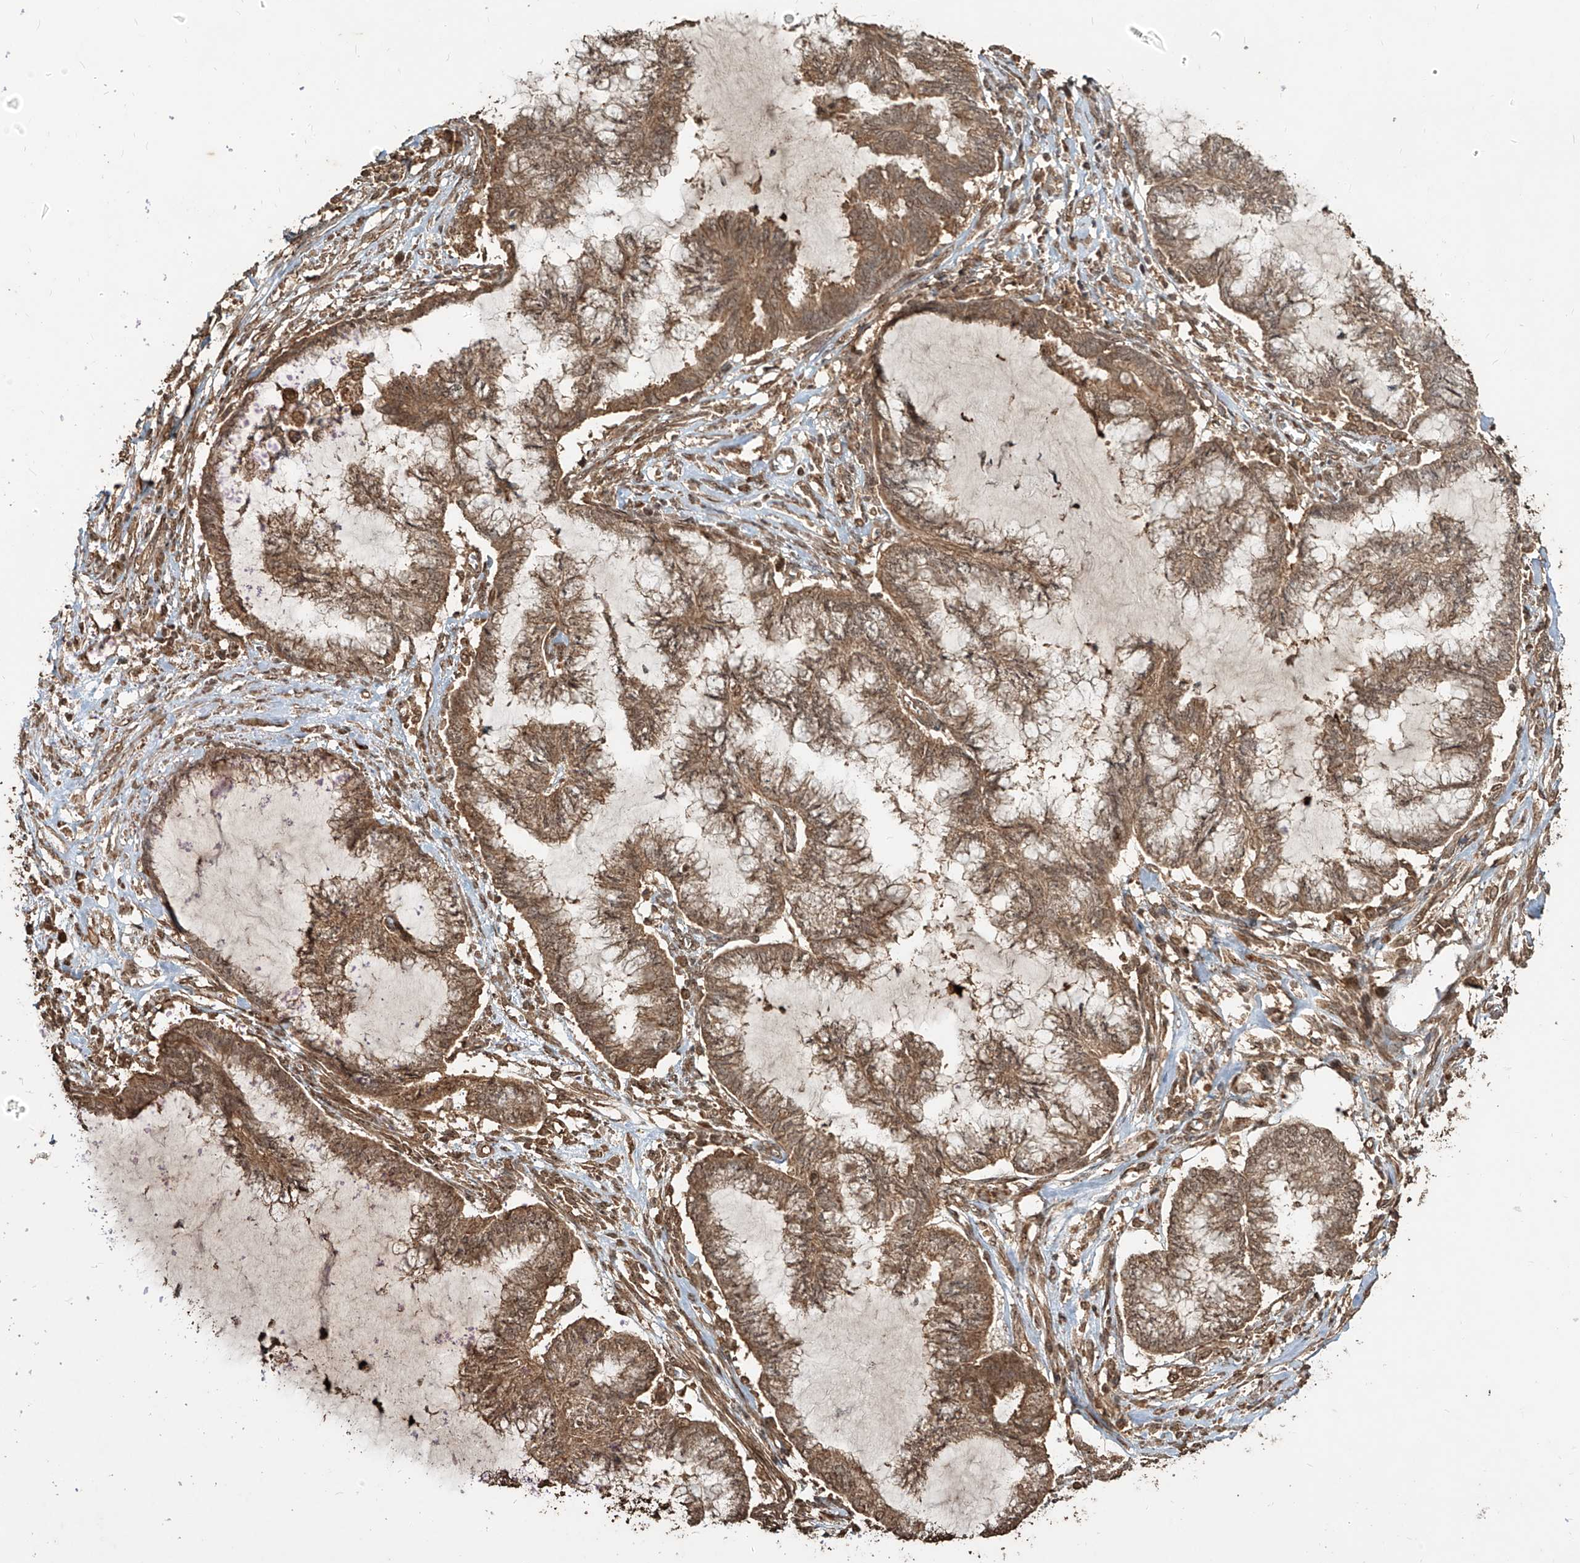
{"staining": {"intensity": "moderate", "quantity": ">75%", "location": "cytoplasmic/membranous,nuclear"}, "tissue": "endometrial cancer", "cell_type": "Tumor cells", "image_type": "cancer", "snomed": [{"axis": "morphology", "description": "Adenocarcinoma, NOS"}, {"axis": "topography", "description": "Endometrium"}], "caption": "A histopathology image of human endometrial adenocarcinoma stained for a protein demonstrates moderate cytoplasmic/membranous and nuclear brown staining in tumor cells. (brown staining indicates protein expression, while blue staining denotes nuclei).", "gene": "ZNF660", "patient": {"sex": "female", "age": 86}}